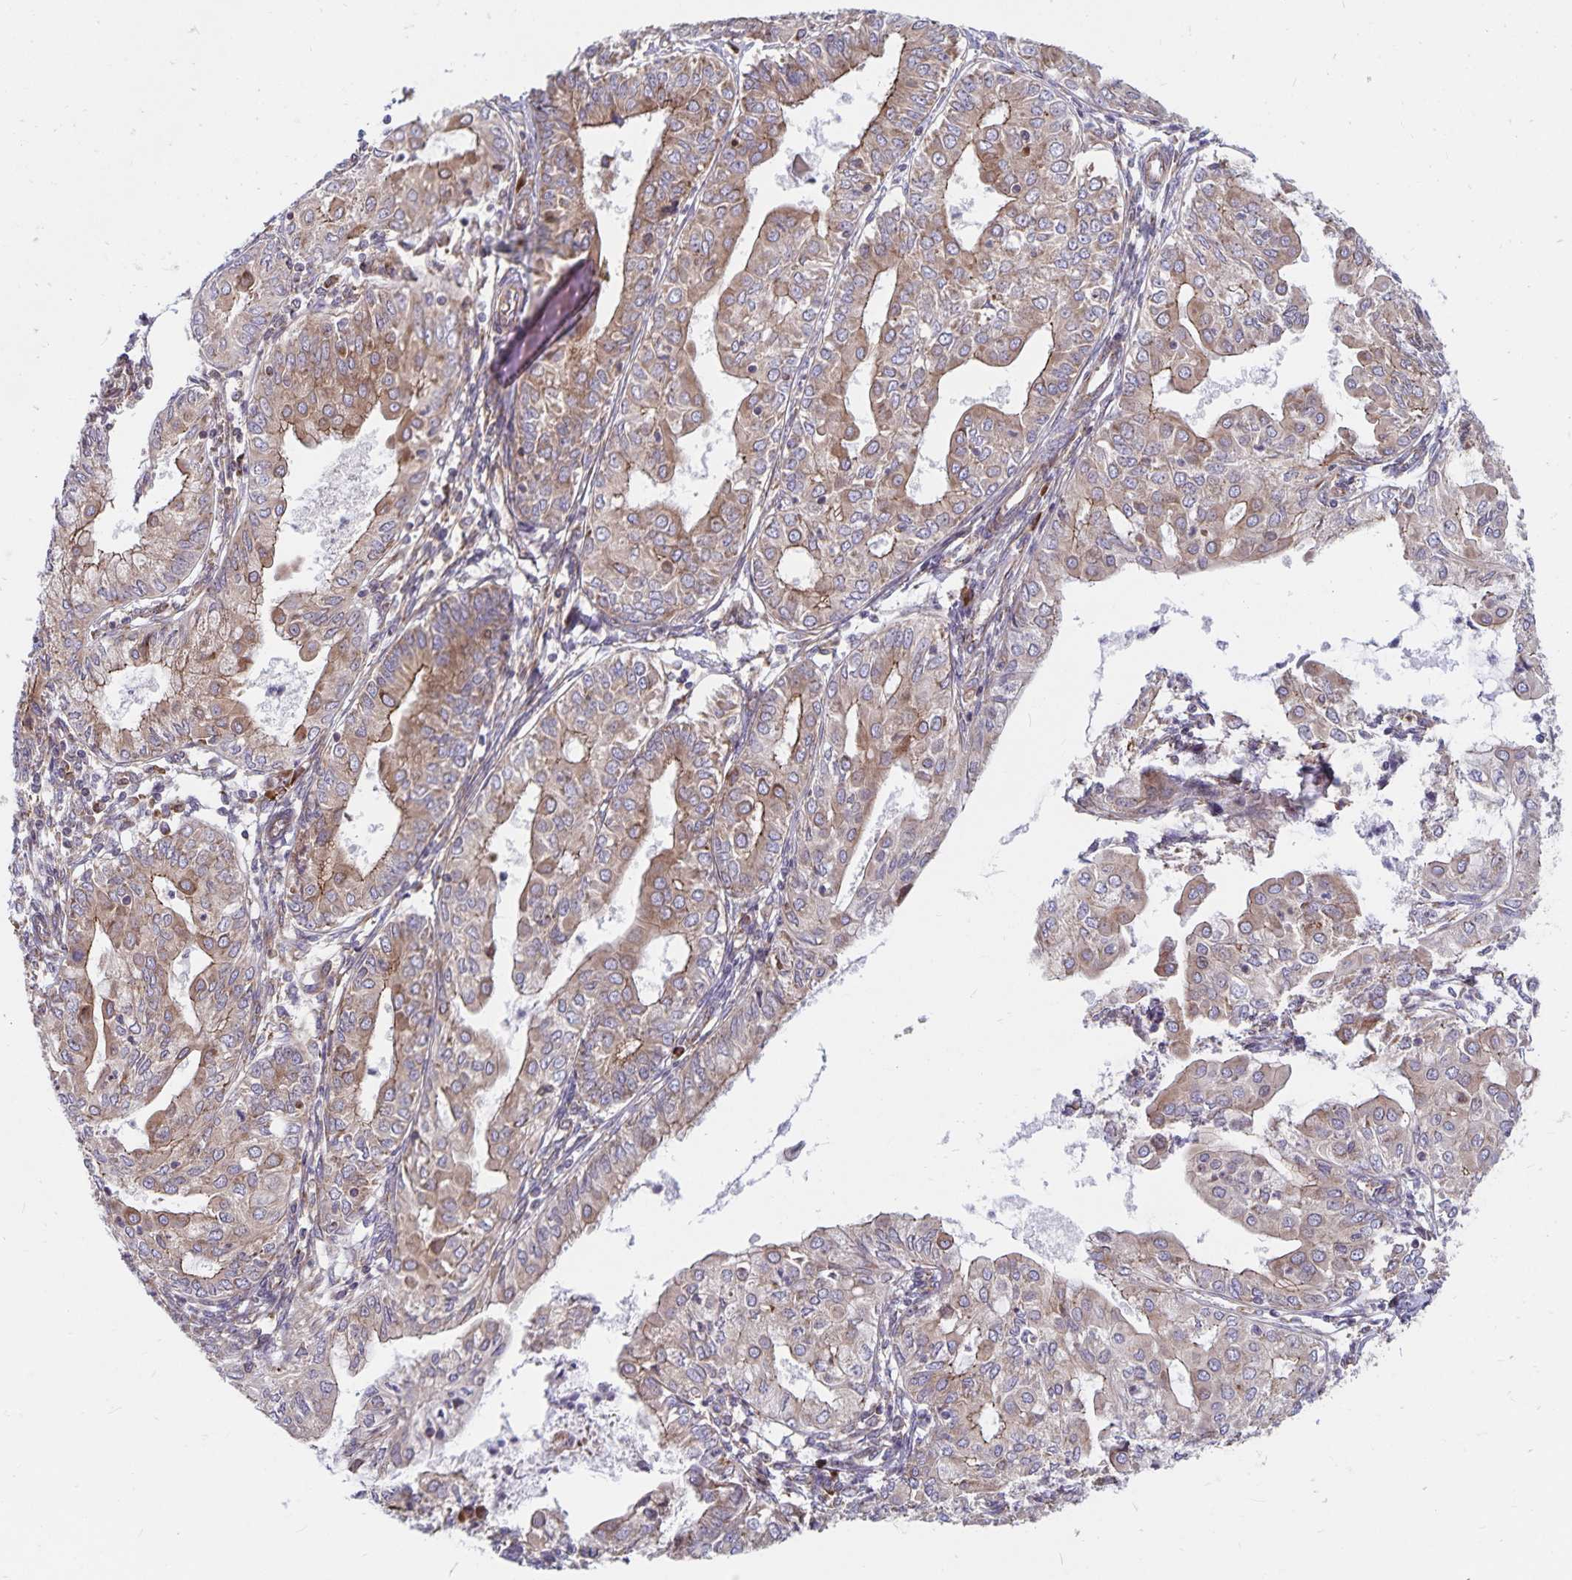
{"staining": {"intensity": "weak", "quantity": ">75%", "location": "cytoplasmic/membranous"}, "tissue": "endometrial cancer", "cell_type": "Tumor cells", "image_type": "cancer", "snomed": [{"axis": "morphology", "description": "Adenocarcinoma, NOS"}, {"axis": "topography", "description": "Endometrium"}], "caption": "About >75% of tumor cells in human adenocarcinoma (endometrial) reveal weak cytoplasmic/membranous protein staining as visualized by brown immunohistochemical staining.", "gene": "SEC62", "patient": {"sex": "female", "age": 68}}